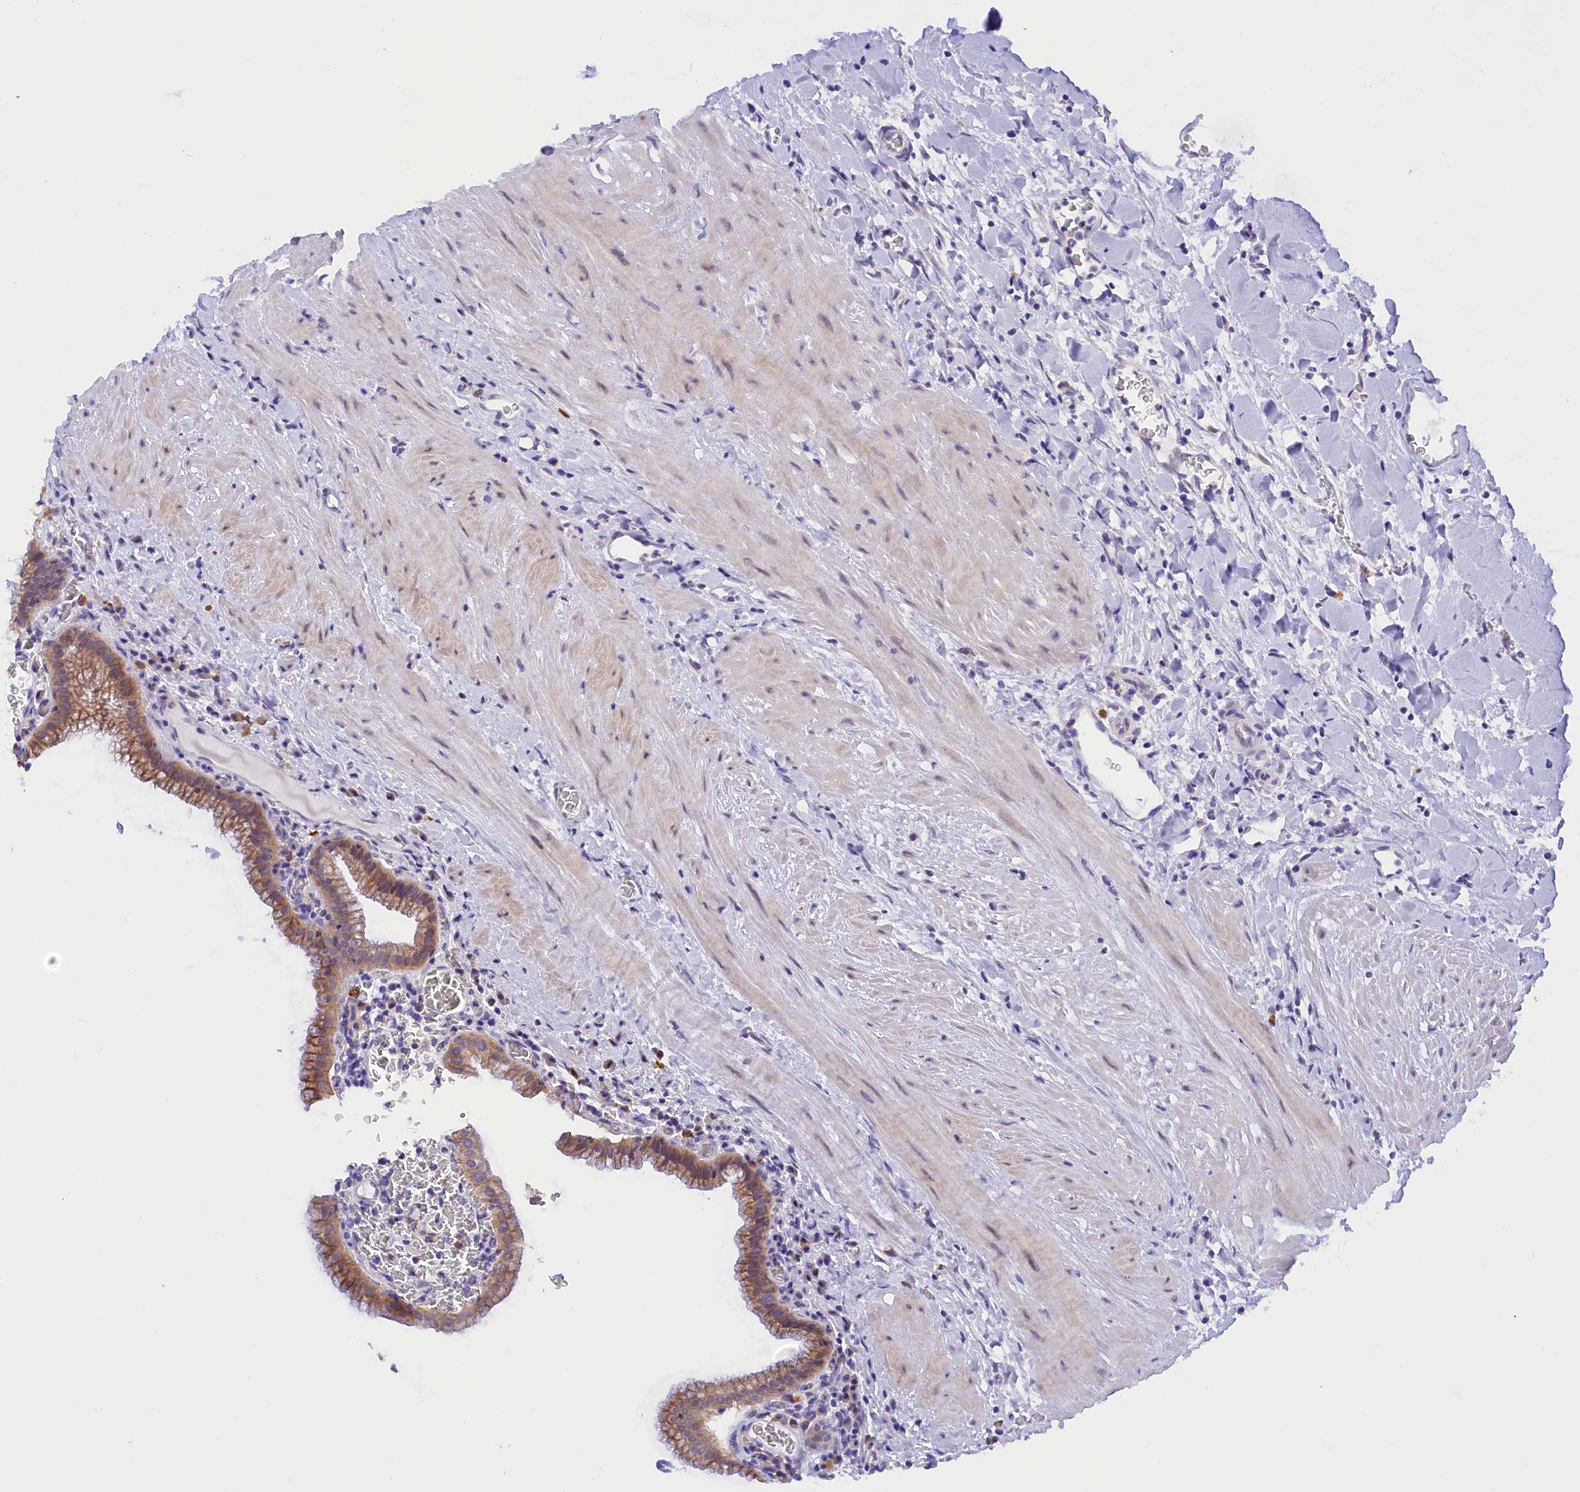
{"staining": {"intensity": "moderate", "quantity": ">75%", "location": "cytoplasmic/membranous"}, "tissue": "gallbladder", "cell_type": "Glandular cells", "image_type": "normal", "snomed": [{"axis": "morphology", "description": "Normal tissue, NOS"}, {"axis": "topography", "description": "Gallbladder"}], "caption": "Gallbladder stained with DAB (3,3'-diaminobenzidine) IHC shows medium levels of moderate cytoplasmic/membranous positivity in approximately >75% of glandular cells.", "gene": "COL6A5", "patient": {"sex": "male", "age": 78}}